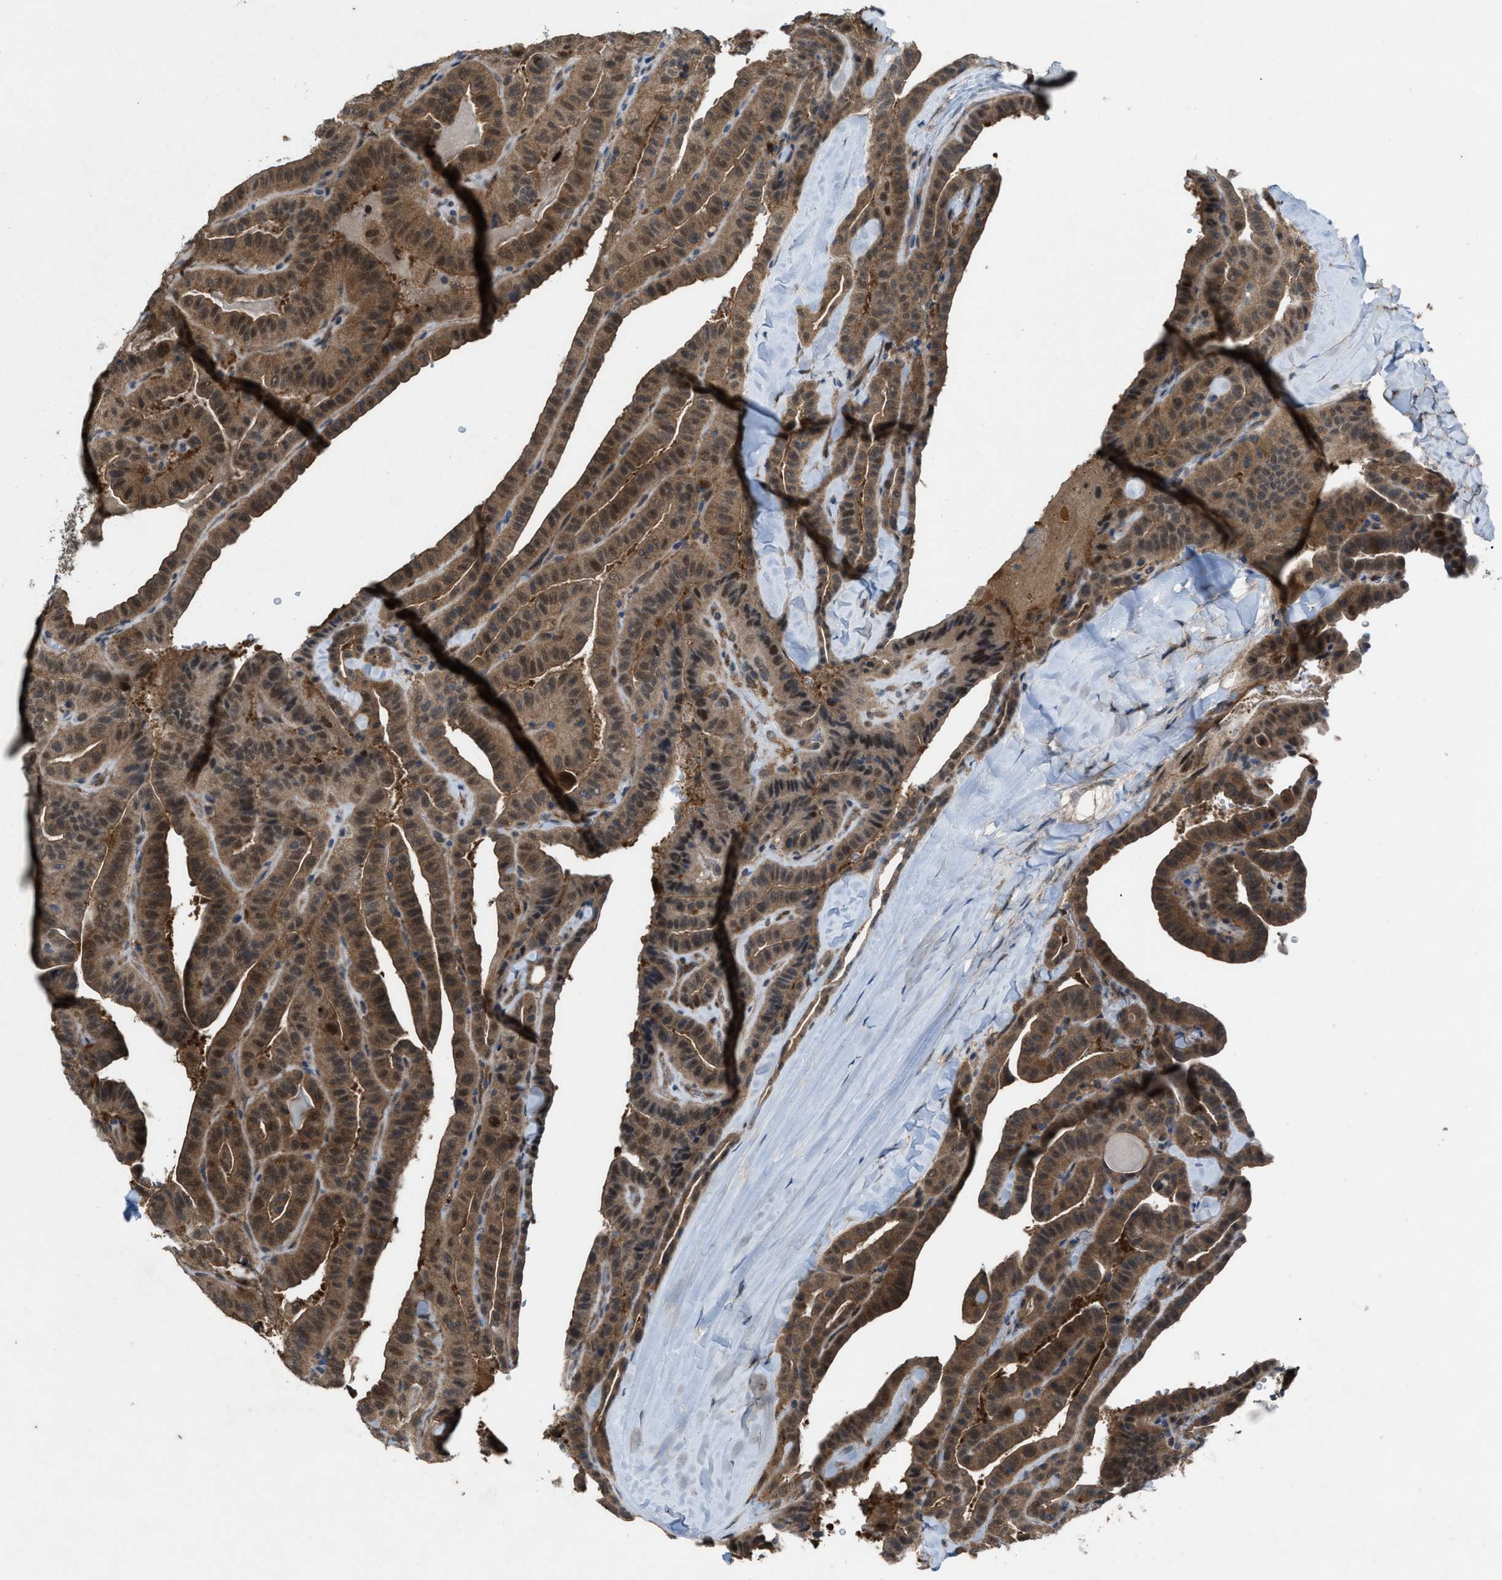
{"staining": {"intensity": "moderate", "quantity": ">75%", "location": "cytoplasmic/membranous,nuclear"}, "tissue": "thyroid cancer", "cell_type": "Tumor cells", "image_type": "cancer", "snomed": [{"axis": "morphology", "description": "Papillary adenocarcinoma, NOS"}, {"axis": "topography", "description": "Thyroid gland"}], "caption": "This image shows immunohistochemistry (IHC) staining of human thyroid papillary adenocarcinoma, with medium moderate cytoplasmic/membranous and nuclear expression in about >75% of tumor cells.", "gene": "PLAA", "patient": {"sex": "male", "age": 77}}